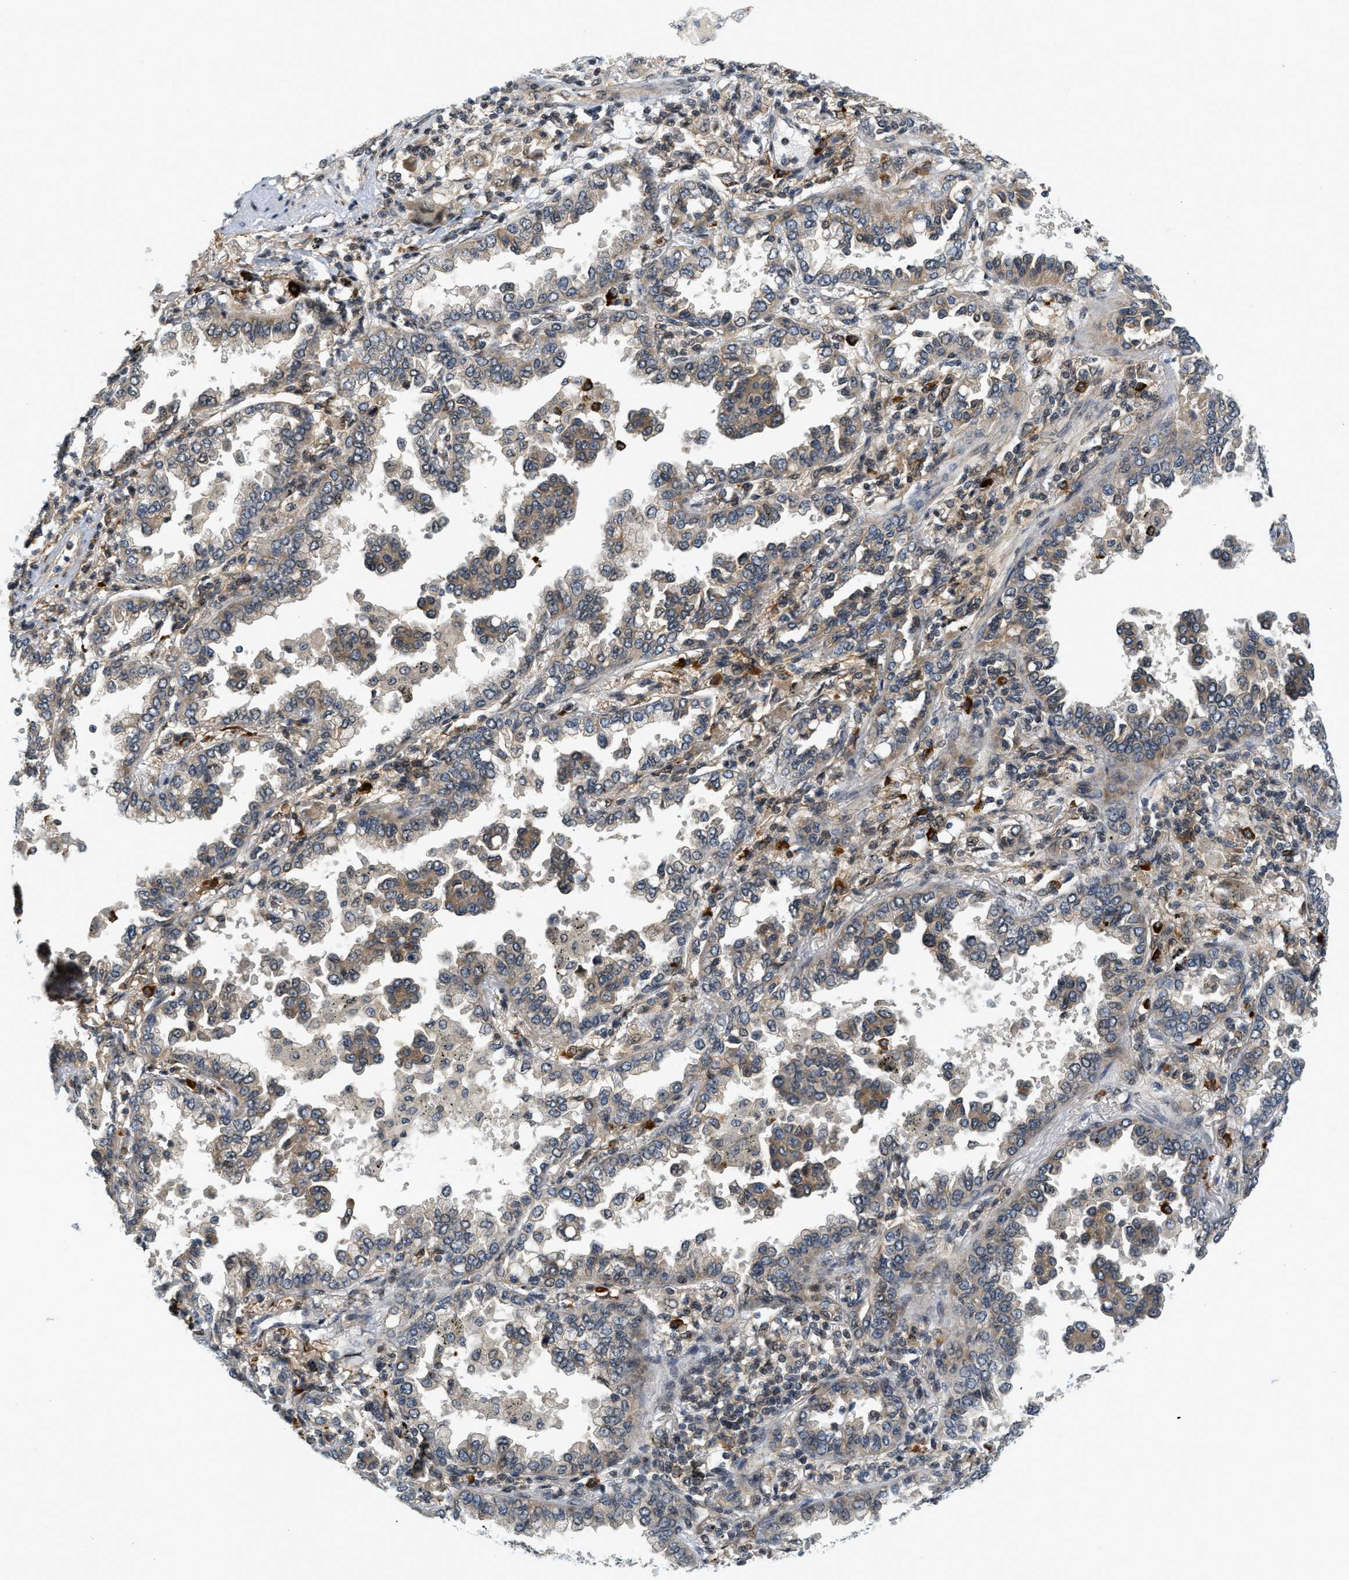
{"staining": {"intensity": "moderate", "quantity": ">75%", "location": "cytoplasmic/membranous"}, "tissue": "lung cancer", "cell_type": "Tumor cells", "image_type": "cancer", "snomed": [{"axis": "morphology", "description": "Normal tissue, NOS"}, {"axis": "morphology", "description": "Adenocarcinoma, NOS"}, {"axis": "topography", "description": "Lung"}], "caption": "Protein staining of lung cancer tissue reveals moderate cytoplasmic/membranous staining in about >75% of tumor cells. The staining was performed using DAB, with brown indicating positive protein expression. Nuclei are stained blue with hematoxylin.", "gene": "KMT2A", "patient": {"sex": "male", "age": 59}}